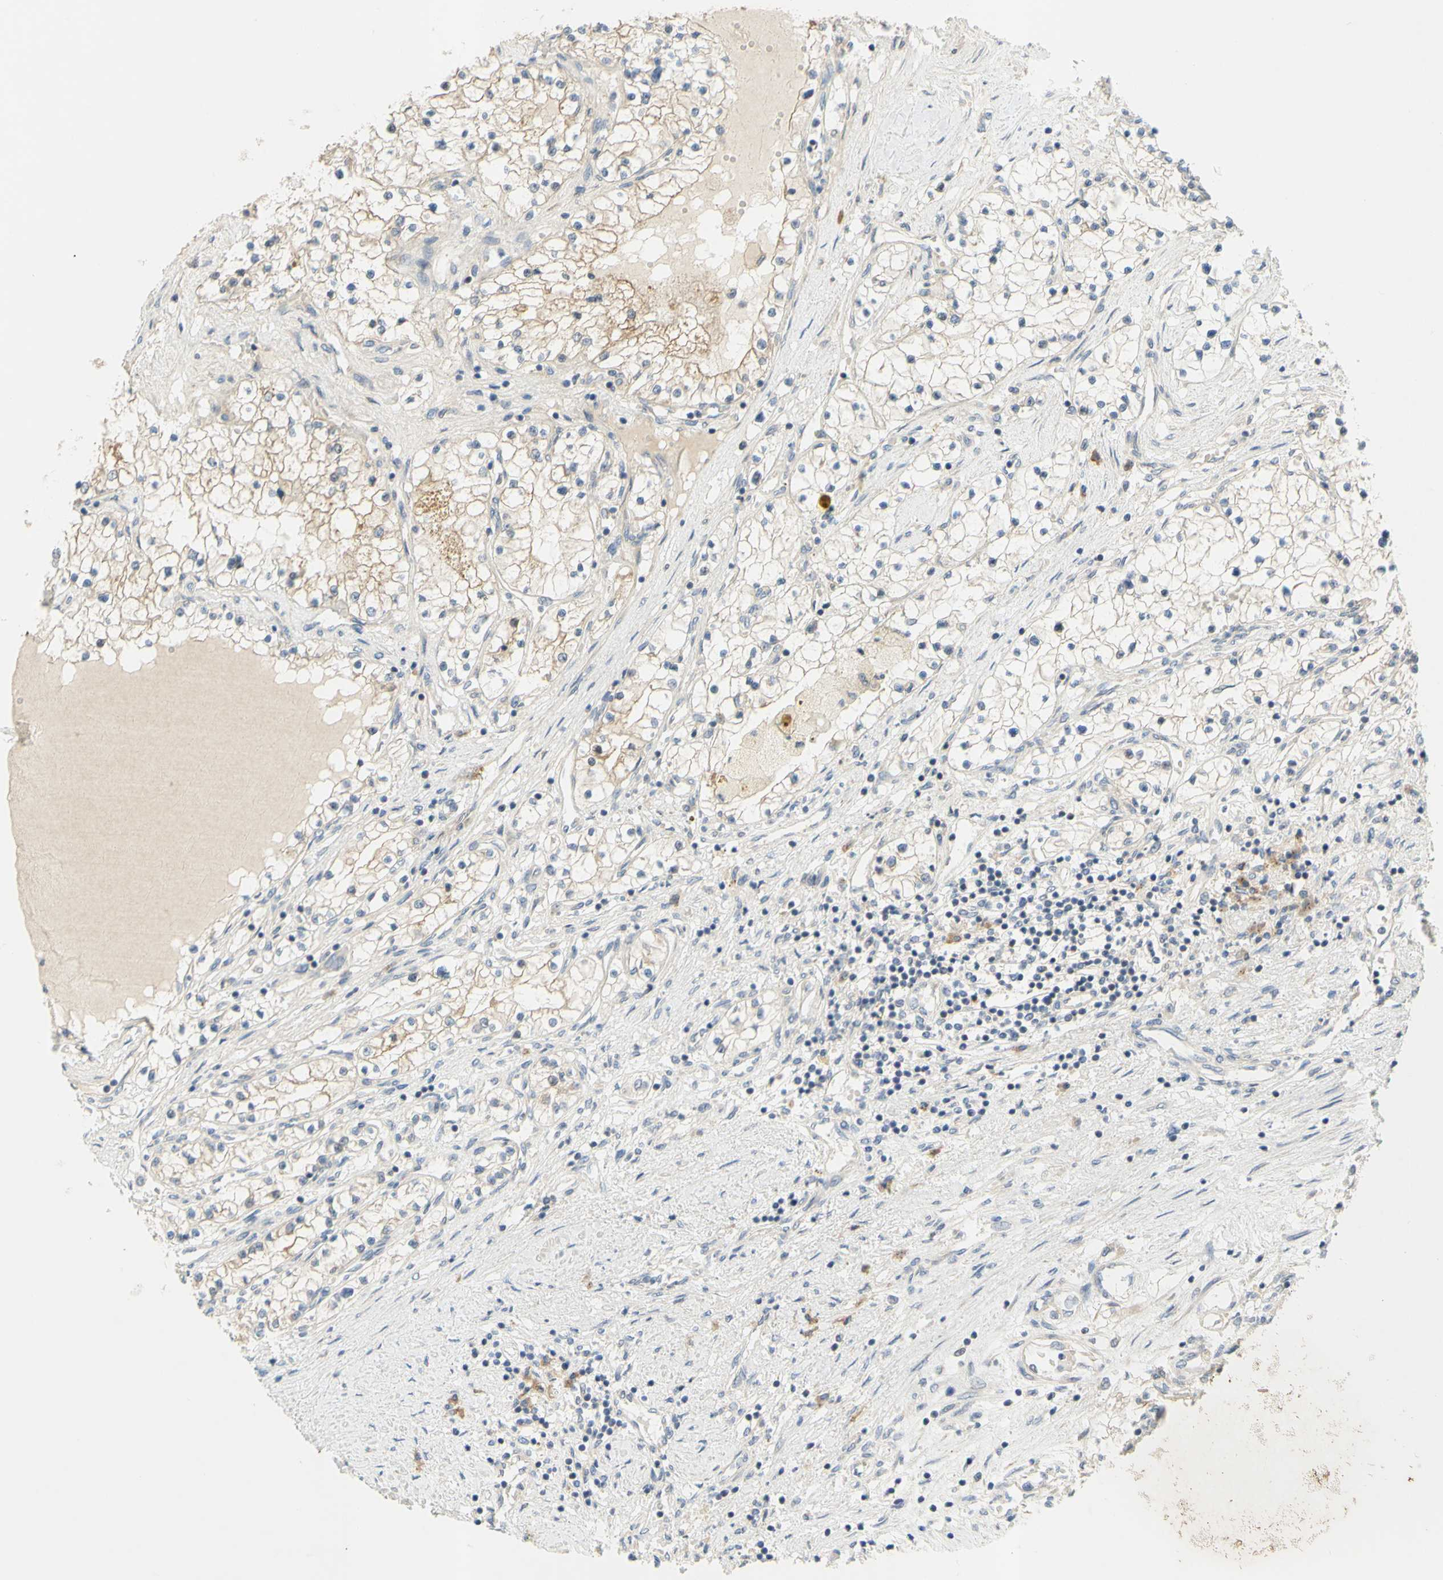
{"staining": {"intensity": "weak", "quantity": "25%-75%", "location": "cytoplasmic/membranous"}, "tissue": "renal cancer", "cell_type": "Tumor cells", "image_type": "cancer", "snomed": [{"axis": "morphology", "description": "Adenocarcinoma, NOS"}, {"axis": "topography", "description": "Kidney"}], "caption": "The image exhibits immunohistochemical staining of renal adenocarcinoma. There is weak cytoplasmic/membranous staining is present in approximately 25%-75% of tumor cells.", "gene": "CCNB2", "patient": {"sex": "male", "age": 68}}